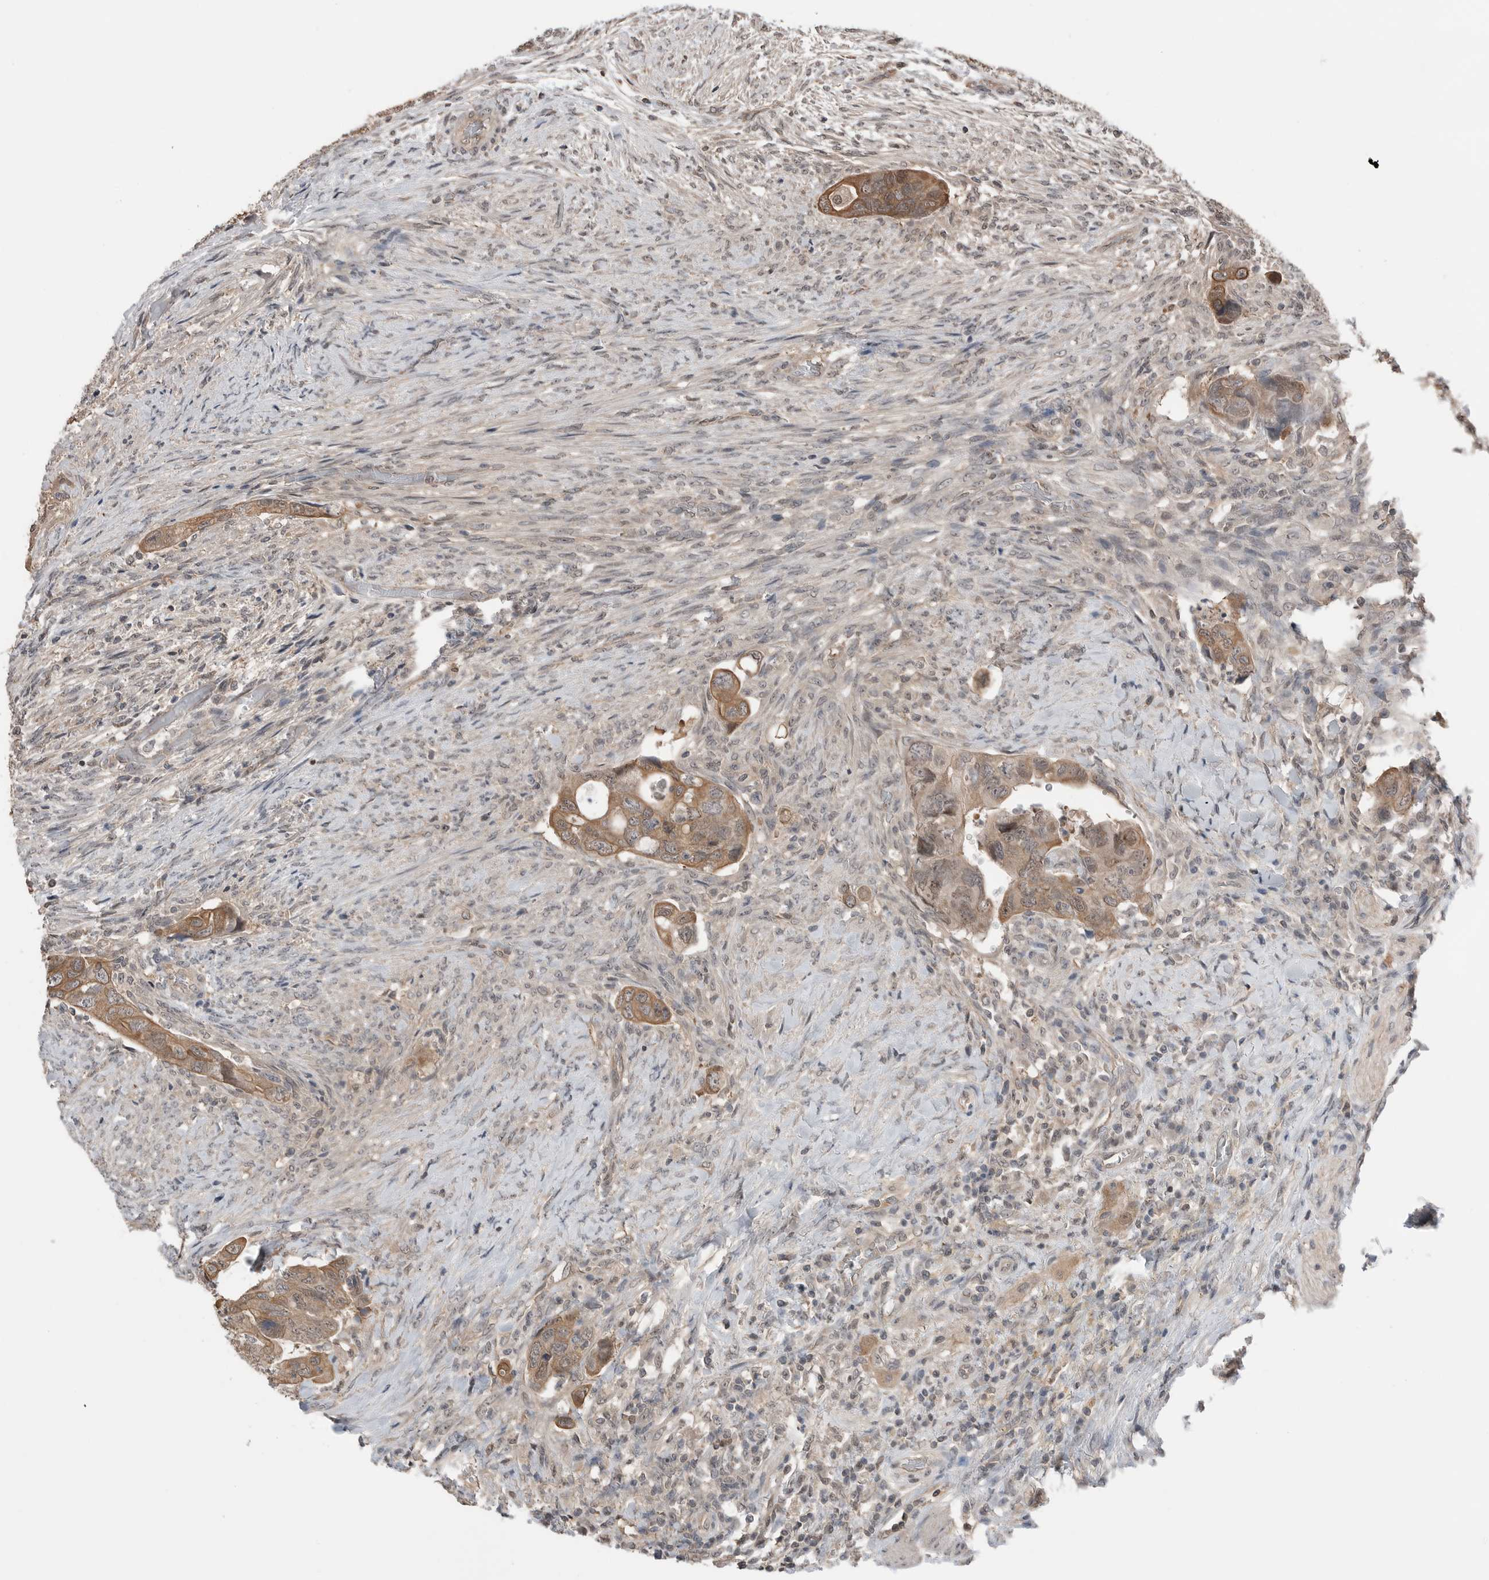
{"staining": {"intensity": "moderate", "quantity": ">75%", "location": "cytoplasmic/membranous"}, "tissue": "colorectal cancer", "cell_type": "Tumor cells", "image_type": "cancer", "snomed": [{"axis": "morphology", "description": "Adenocarcinoma, NOS"}, {"axis": "topography", "description": "Rectum"}], "caption": "This is an image of immunohistochemistry staining of colorectal adenocarcinoma, which shows moderate staining in the cytoplasmic/membranous of tumor cells.", "gene": "PEAK1", "patient": {"sex": "male", "age": 63}}